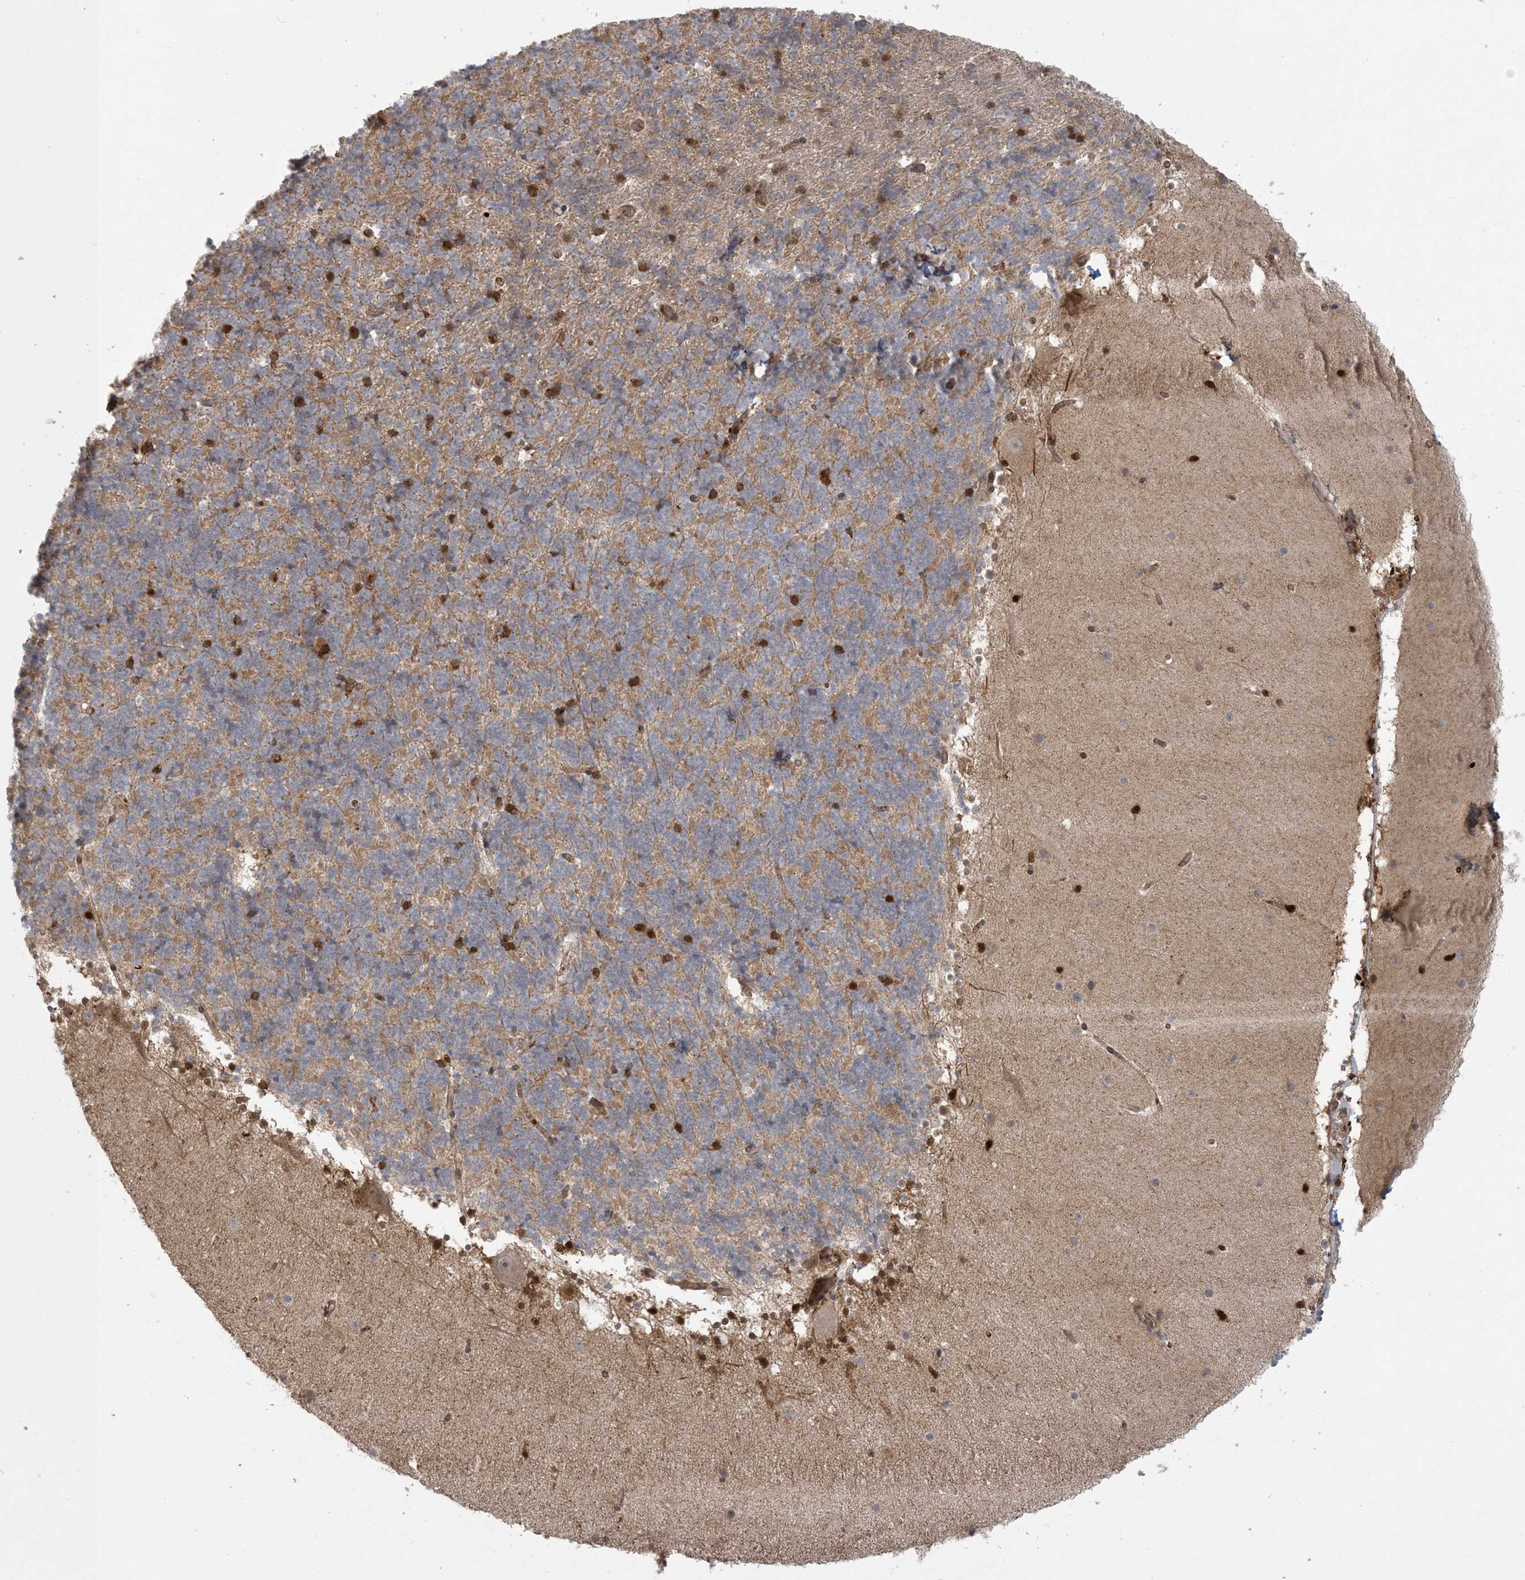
{"staining": {"intensity": "moderate", "quantity": "<25%", "location": "nuclear"}, "tissue": "cerebellum", "cell_type": "Cells in granular layer", "image_type": "normal", "snomed": [{"axis": "morphology", "description": "Normal tissue, NOS"}, {"axis": "topography", "description": "Cerebellum"}], "caption": "High-power microscopy captured an IHC histopathology image of unremarkable cerebellum, revealing moderate nuclear expression in about <25% of cells in granular layer.", "gene": "ABCF3", "patient": {"sex": "male", "age": 57}}